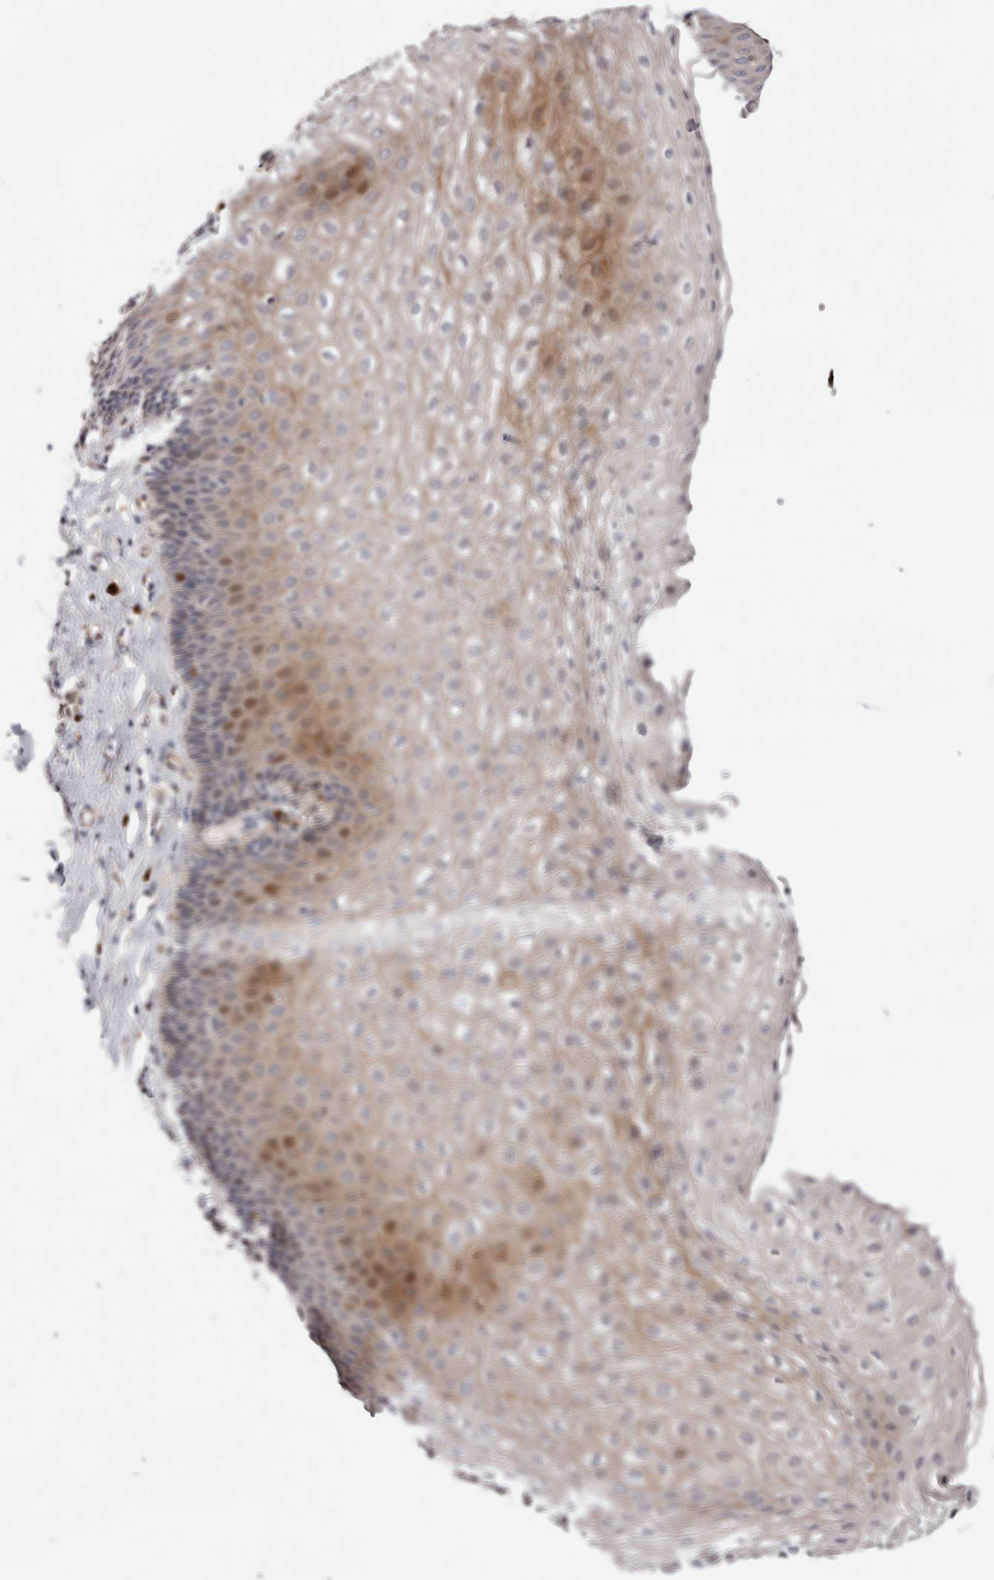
{"staining": {"intensity": "moderate", "quantity": "<25%", "location": "cytoplasmic/membranous"}, "tissue": "esophagus", "cell_type": "Squamous epithelial cells", "image_type": "normal", "snomed": [{"axis": "morphology", "description": "Normal tissue, NOS"}, {"axis": "topography", "description": "Esophagus"}], "caption": "Immunohistochemistry (IHC) of benign human esophagus displays low levels of moderate cytoplasmic/membranous positivity in approximately <25% of squamous epithelial cells. The staining is performed using DAB (3,3'-diaminobenzidine) brown chromogen to label protein expression. The nuclei are counter-stained blue using hematoxylin.", "gene": "USH1C", "patient": {"sex": "female", "age": 66}}